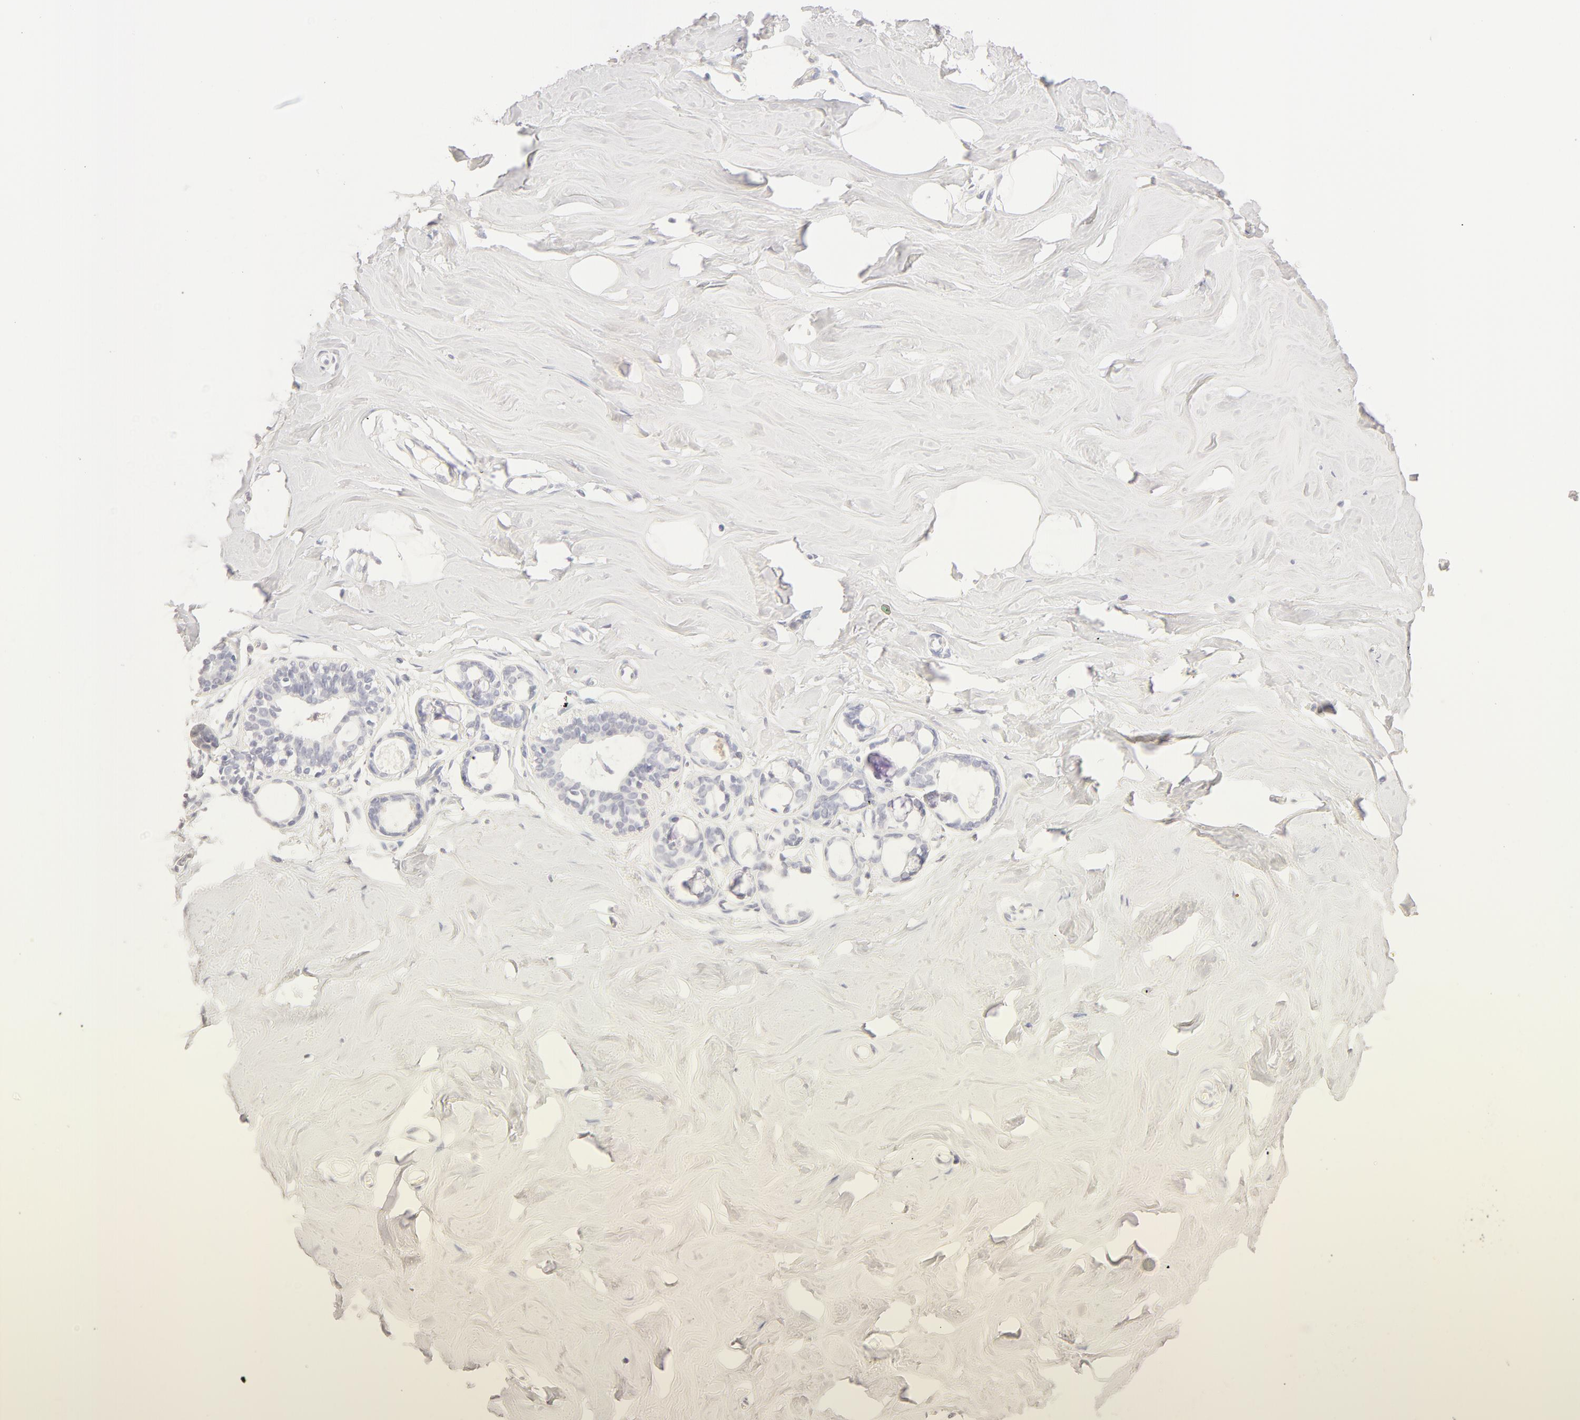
{"staining": {"intensity": "negative", "quantity": "none", "location": "none"}, "tissue": "breast", "cell_type": "Adipocytes", "image_type": "normal", "snomed": [{"axis": "morphology", "description": "Normal tissue, NOS"}, {"axis": "topography", "description": "Breast"}], "caption": "High power microscopy histopathology image of an IHC image of benign breast, revealing no significant expression in adipocytes. (DAB IHC, high magnification).", "gene": "LGALS7B", "patient": {"sex": "female", "age": 54}}